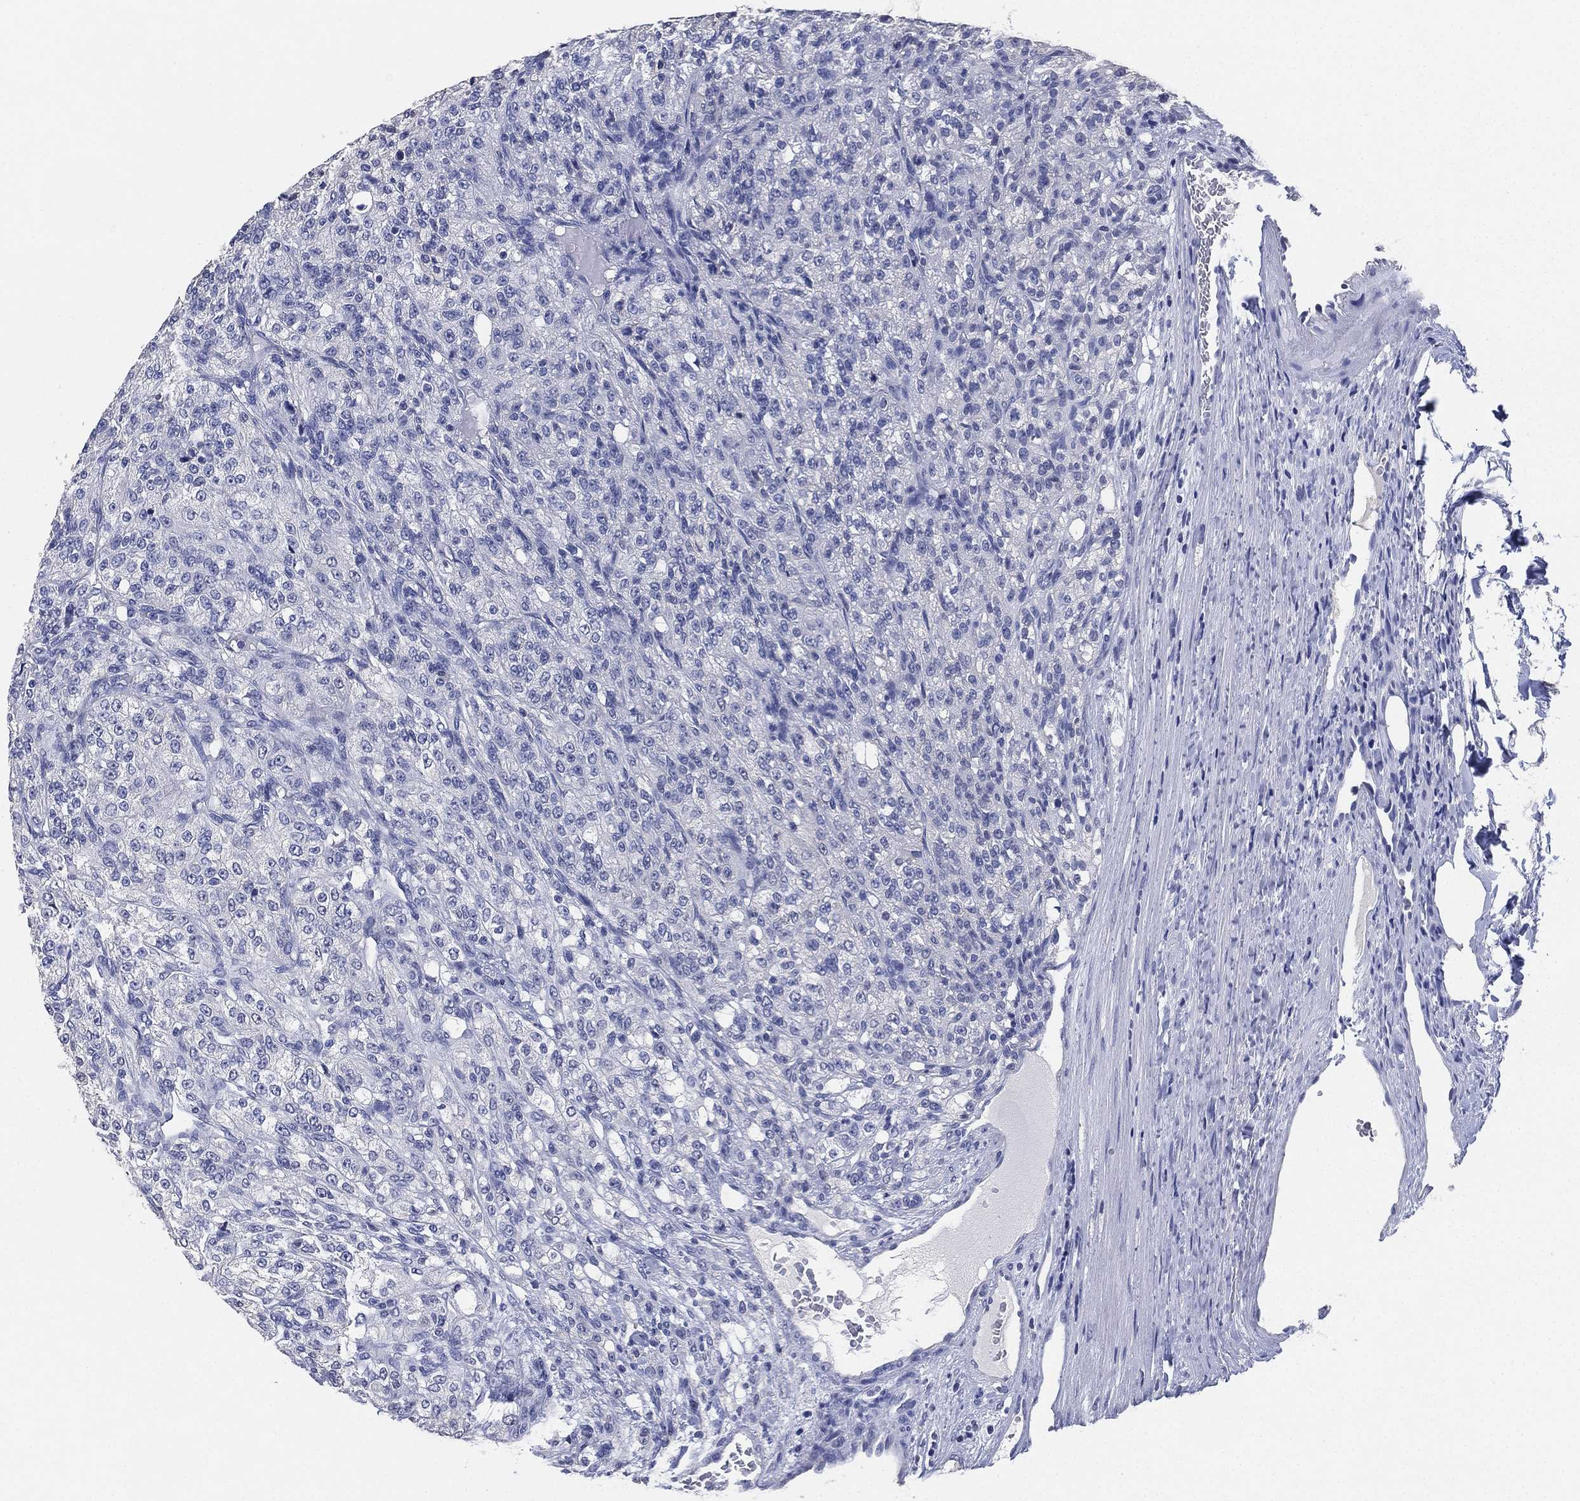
{"staining": {"intensity": "negative", "quantity": "none", "location": "none"}, "tissue": "renal cancer", "cell_type": "Tumor cells", "image_type": "cancer", "snomed": [{"axis": "morphology", "description": "Adenocarcinoma, NOS"}, {"axis": "topography", "description": "Kidney"}], "caption": "The immunohistochemistry micrograph has no significant positivity in tumor cells of renal cancer (adenocarcinoma) tissue. Nuclei are stained in blue.", "gene": "IYD", "patient": {"sex": "female", "age": 63}}